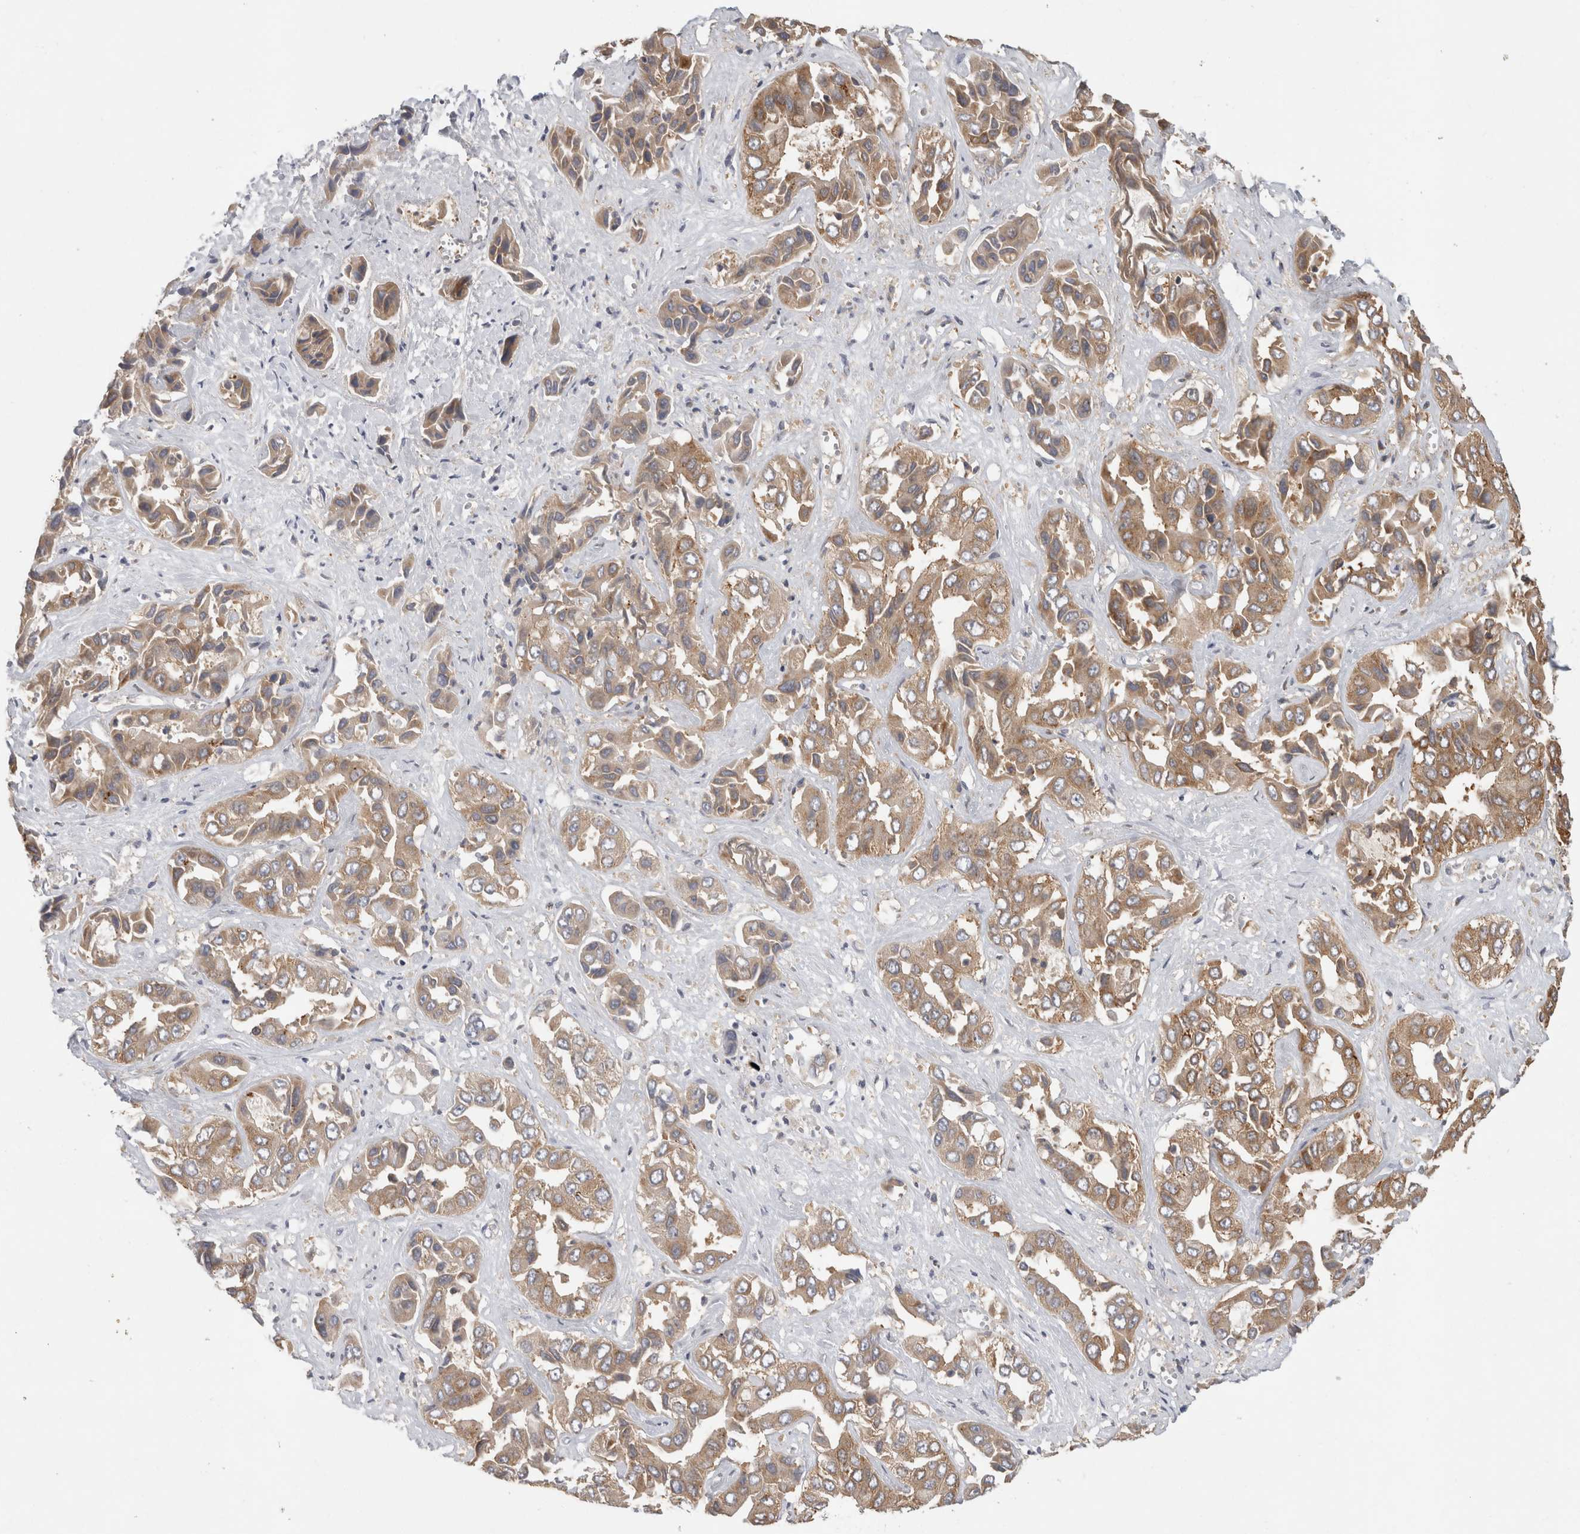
{"staining": {"intensity": "moderate", "quantity": ">75%", "location": "cytoplasmic/membranous"}, "tissue": "liver cancer", "cell_type": "Tumor cells", "image_type": "cancer", "snomed": [{"axis": "morphology", "description": "Cholangiocarcinoma"}, {"axis": "topography", "description": "Liver"}], "caption": "Brown immunohistochemical staining in human liver cholangiocarcinoma shows moderate cytoplasmic/membranous positivity in about >75% of tumor cells.", "gene": "PARP6", "patient": {"sex": "female", "age": 52}}